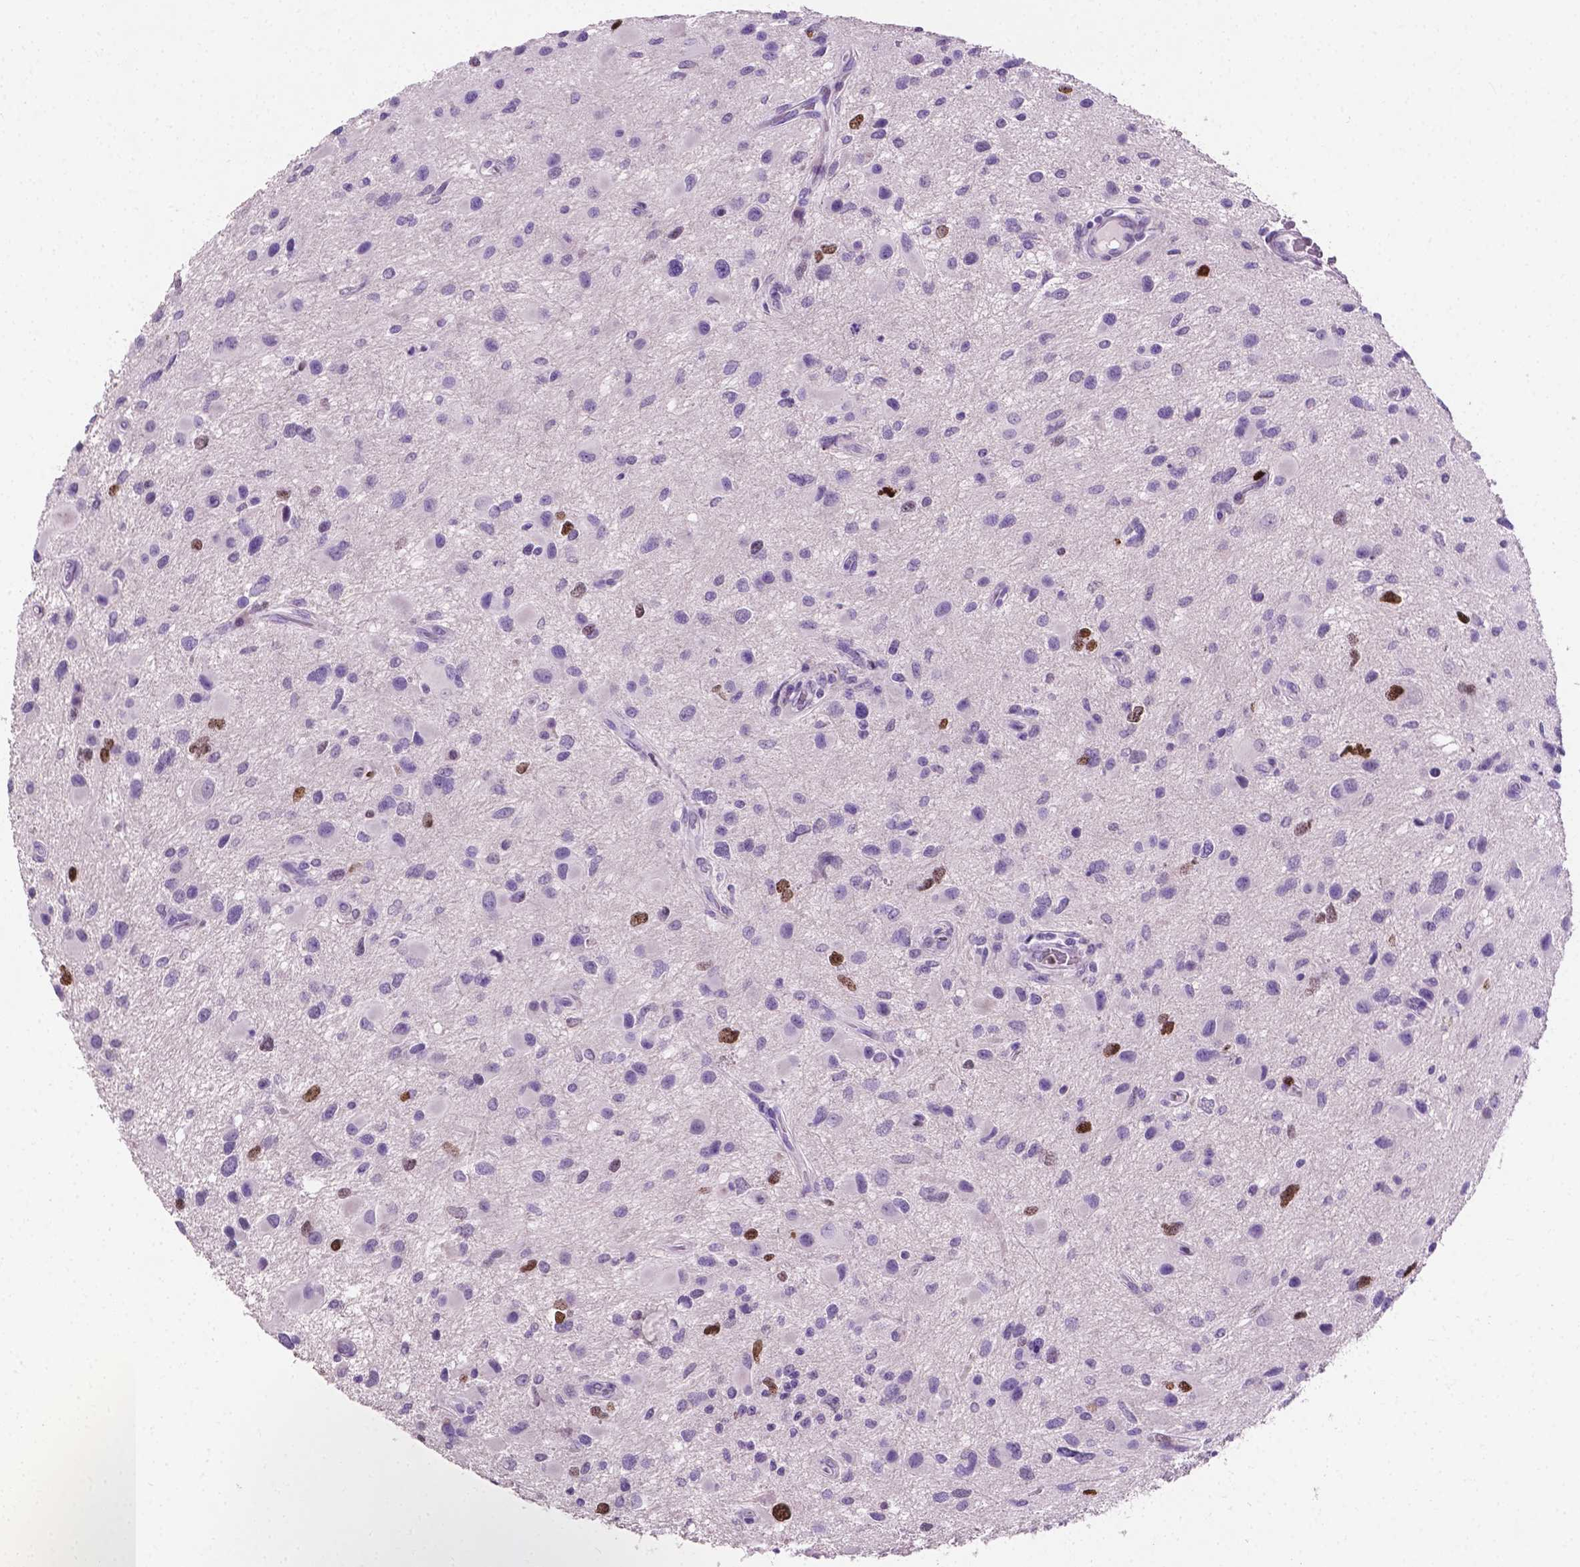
{"staining": {"intensity": "moderate", "quantity": "<25%", "location": "nuclear"}, "tissue": "glioma", "cell_type": "Tumor cells", "image_type": "cancer", "snomed": [{"axis": "morphology", "description": "Glioma, malignant, Low grade"}, {"axis": "topography", "description": "Brain"}], "caption": "A high-resolution photomicrograph shows IHC staining of malignant glioma (low-grade), which demonstrates moderate nuclear positivity in approximately <25% of tumor cells. (Stains: DAB in brown, nuclei in blue, Microscopy: brightfield microscopy at high magnification).", "gene": "SIAH2", "patient": {"sex": "female", "age": 32}}